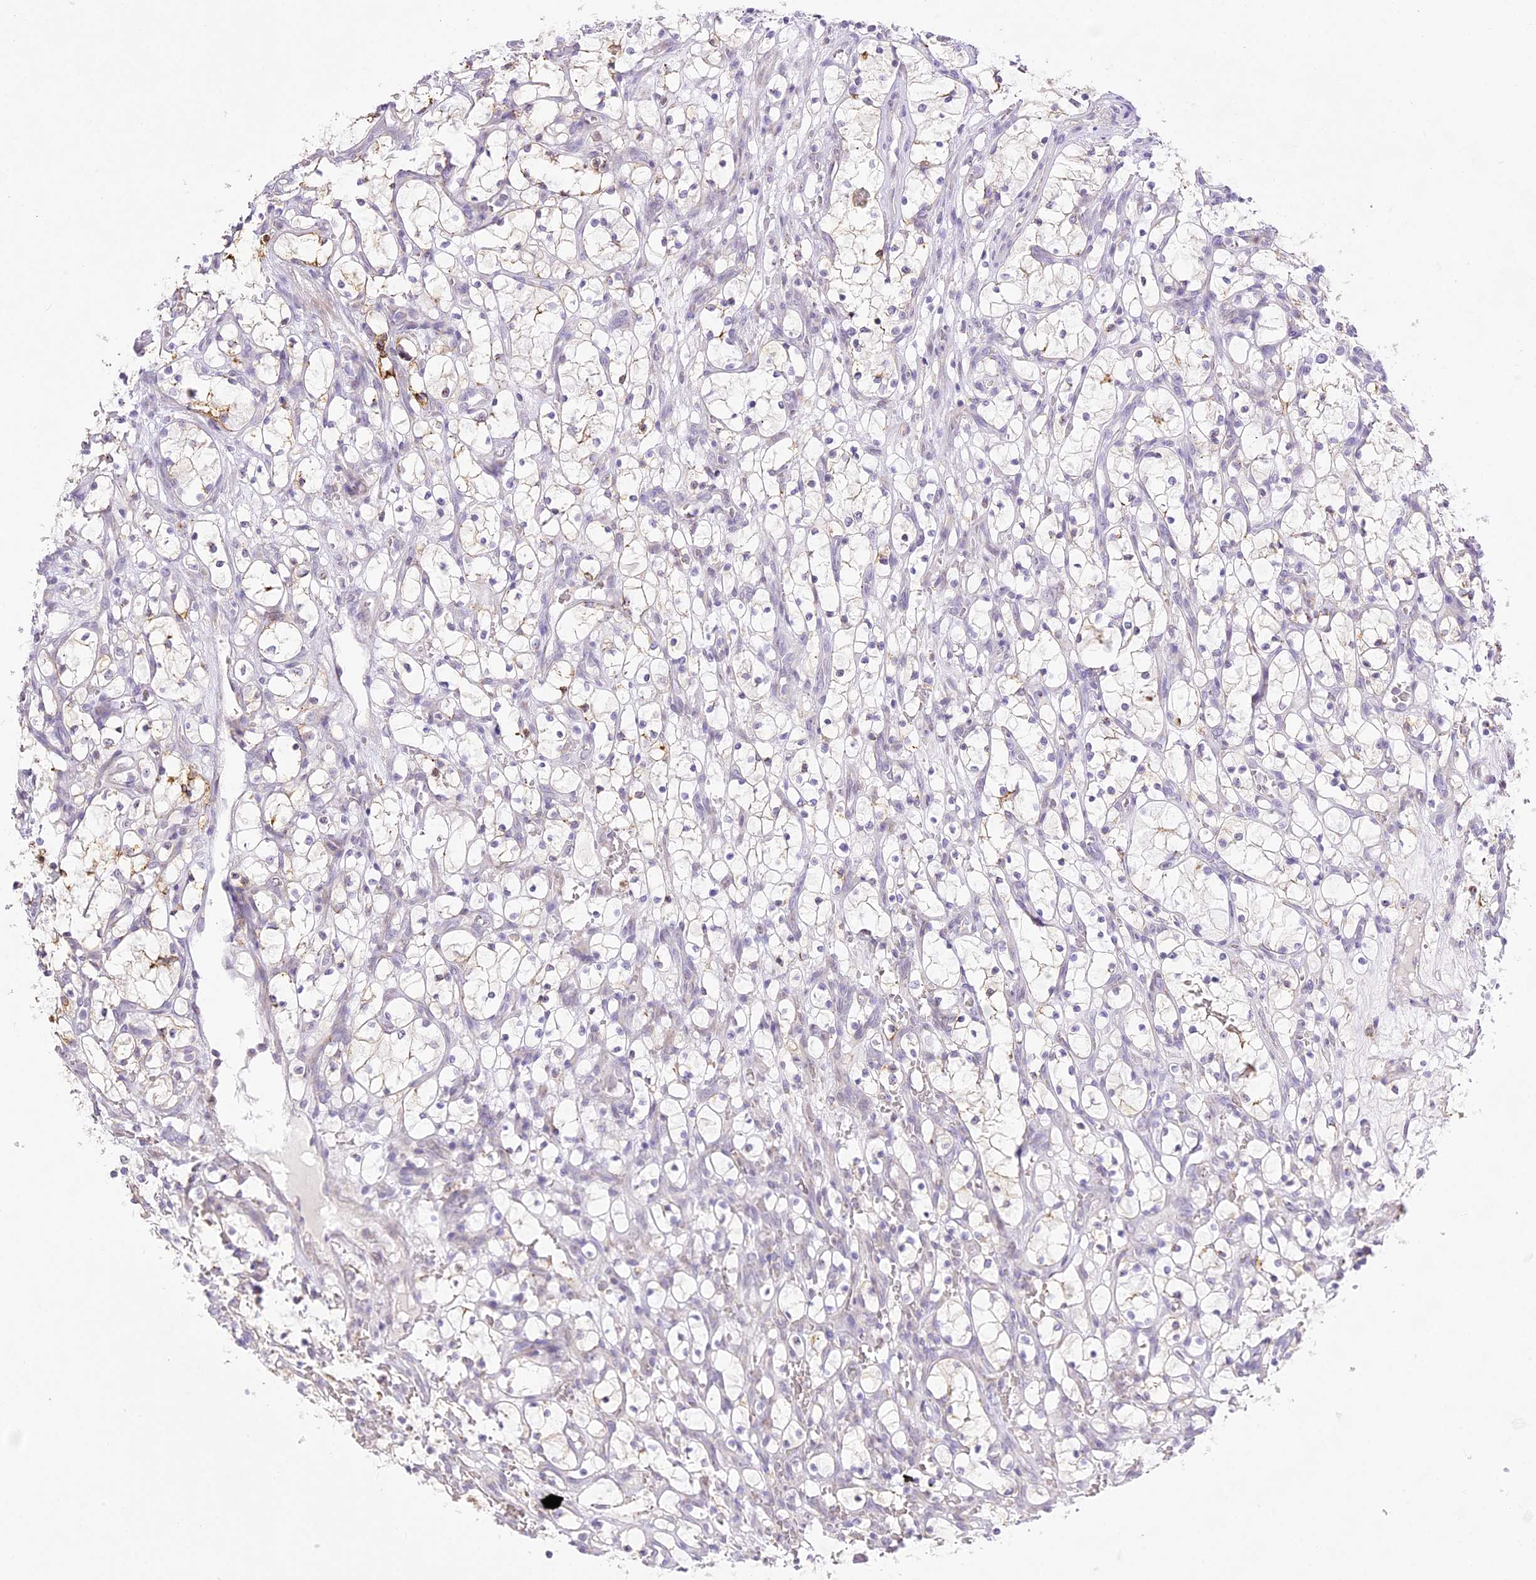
{"staining": {"intensity": "negative", "quantity": "none", "location": "none"}, "tissue": "renal cancer", "cell_type": "Tumor cells", "image_type": "cancer", "snomed": [{"axis": "morphology", "description": "Adenocarcinoma, NOS"}, {"axis": "topography", "description": "Kidney"}], "caption": "Immunohistochemical staining of renal adenocarcinoma demonstrates no significant positivity in tumor cells.", "gene": "CCDC30", "patient": {"sex": "female", "age": 69}}